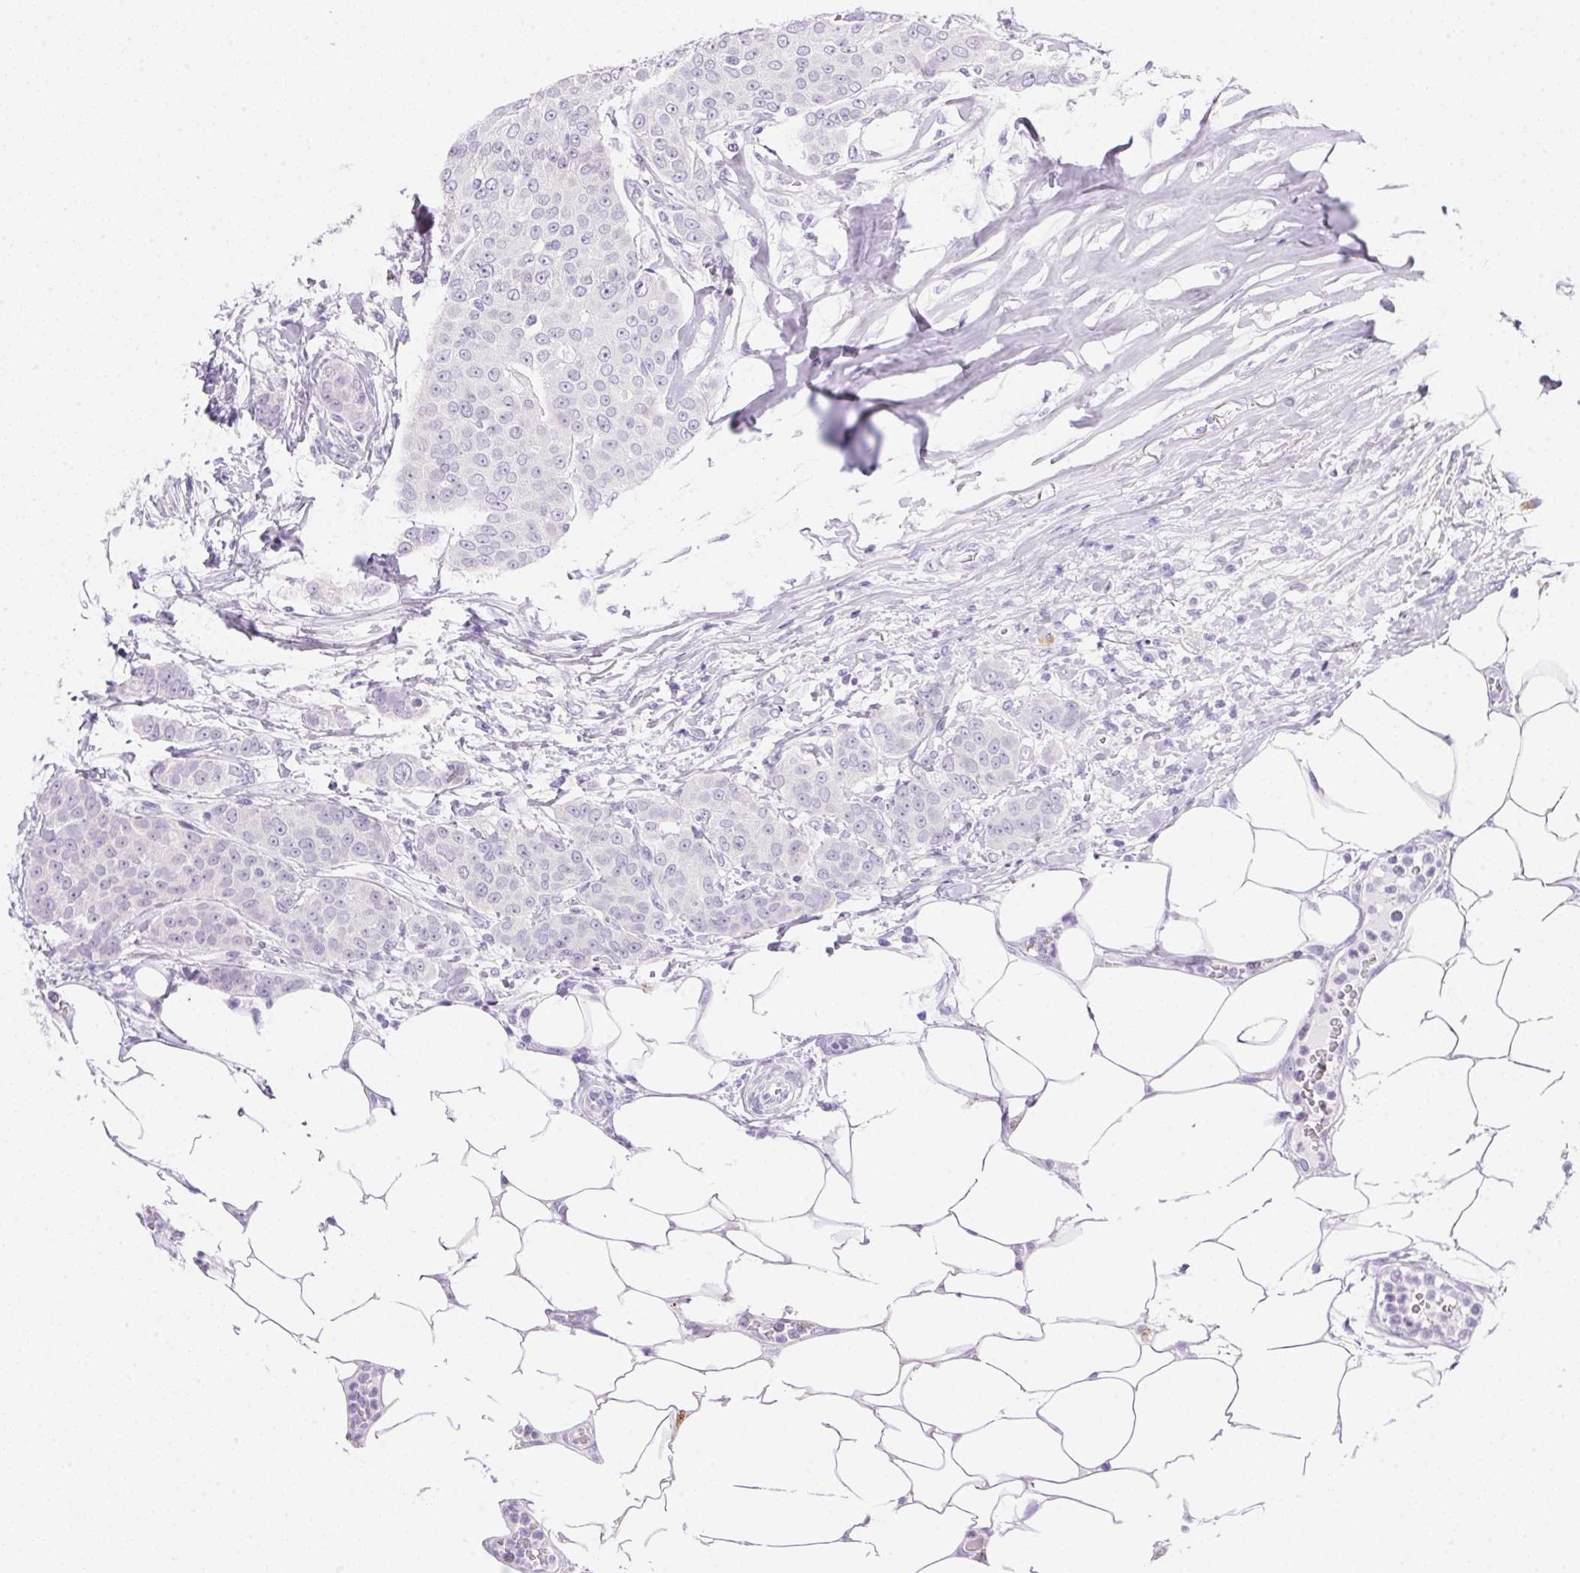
{"staining": {"intensity": "negative", "quantity": "none", "location": "none"}, "tissue": "breast cancer", "cell_type": "Tumor cells", "image_type": "cancer", "snomed": [{"axis": "morphology", "description": "Duct carcinoma"}, {"axis": "topography", "description": "Breast"}], "caption": "Protein analysis of breast cancer demonstrates no significant expression in tumor cells. (Brightfield microscopy of DAB IHC at high magnification).", "gene": "DHCR24", "patient": {"sex": "female", "age": 91}}